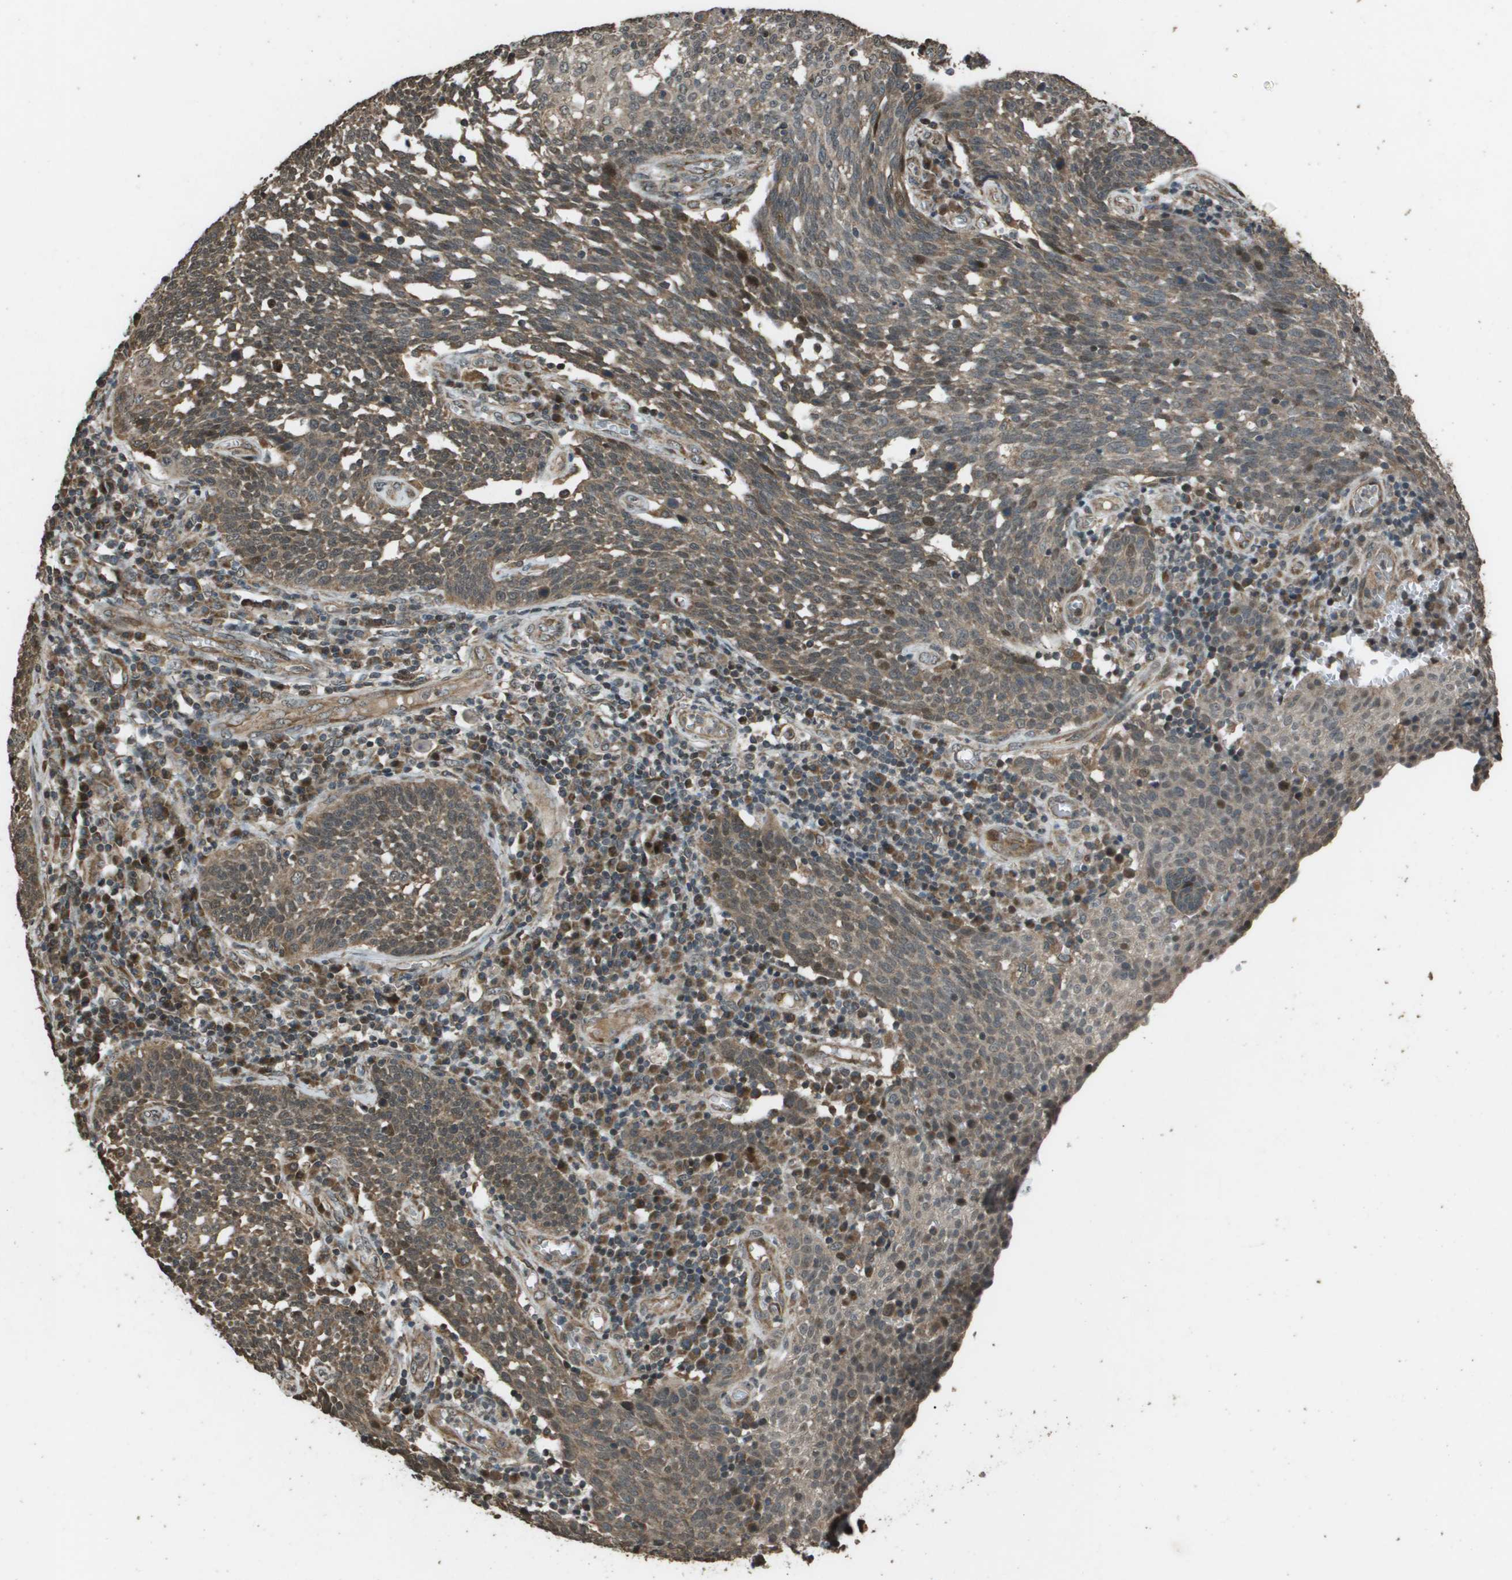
{"staining": {"intensity": "moderate", "quantity": ">75%", "location": "cytoplasmic/membranous"}, "tissue": "cervical cancer", "cell_type": "Tumor cells", "image_type": "cancer", "snomed": [{"axis": "morphology", "description": "Squamous cell carcinoma, NOS"}, {"axis": "topography", "description": "Cervix"}], "caption": "Human cervical cancer (squamous cell carcinoma) stained with a protein marker displays moderate staining in tumor cells.", "gene": "FIG4", "patient": {"sex": "female", "age": 34}}